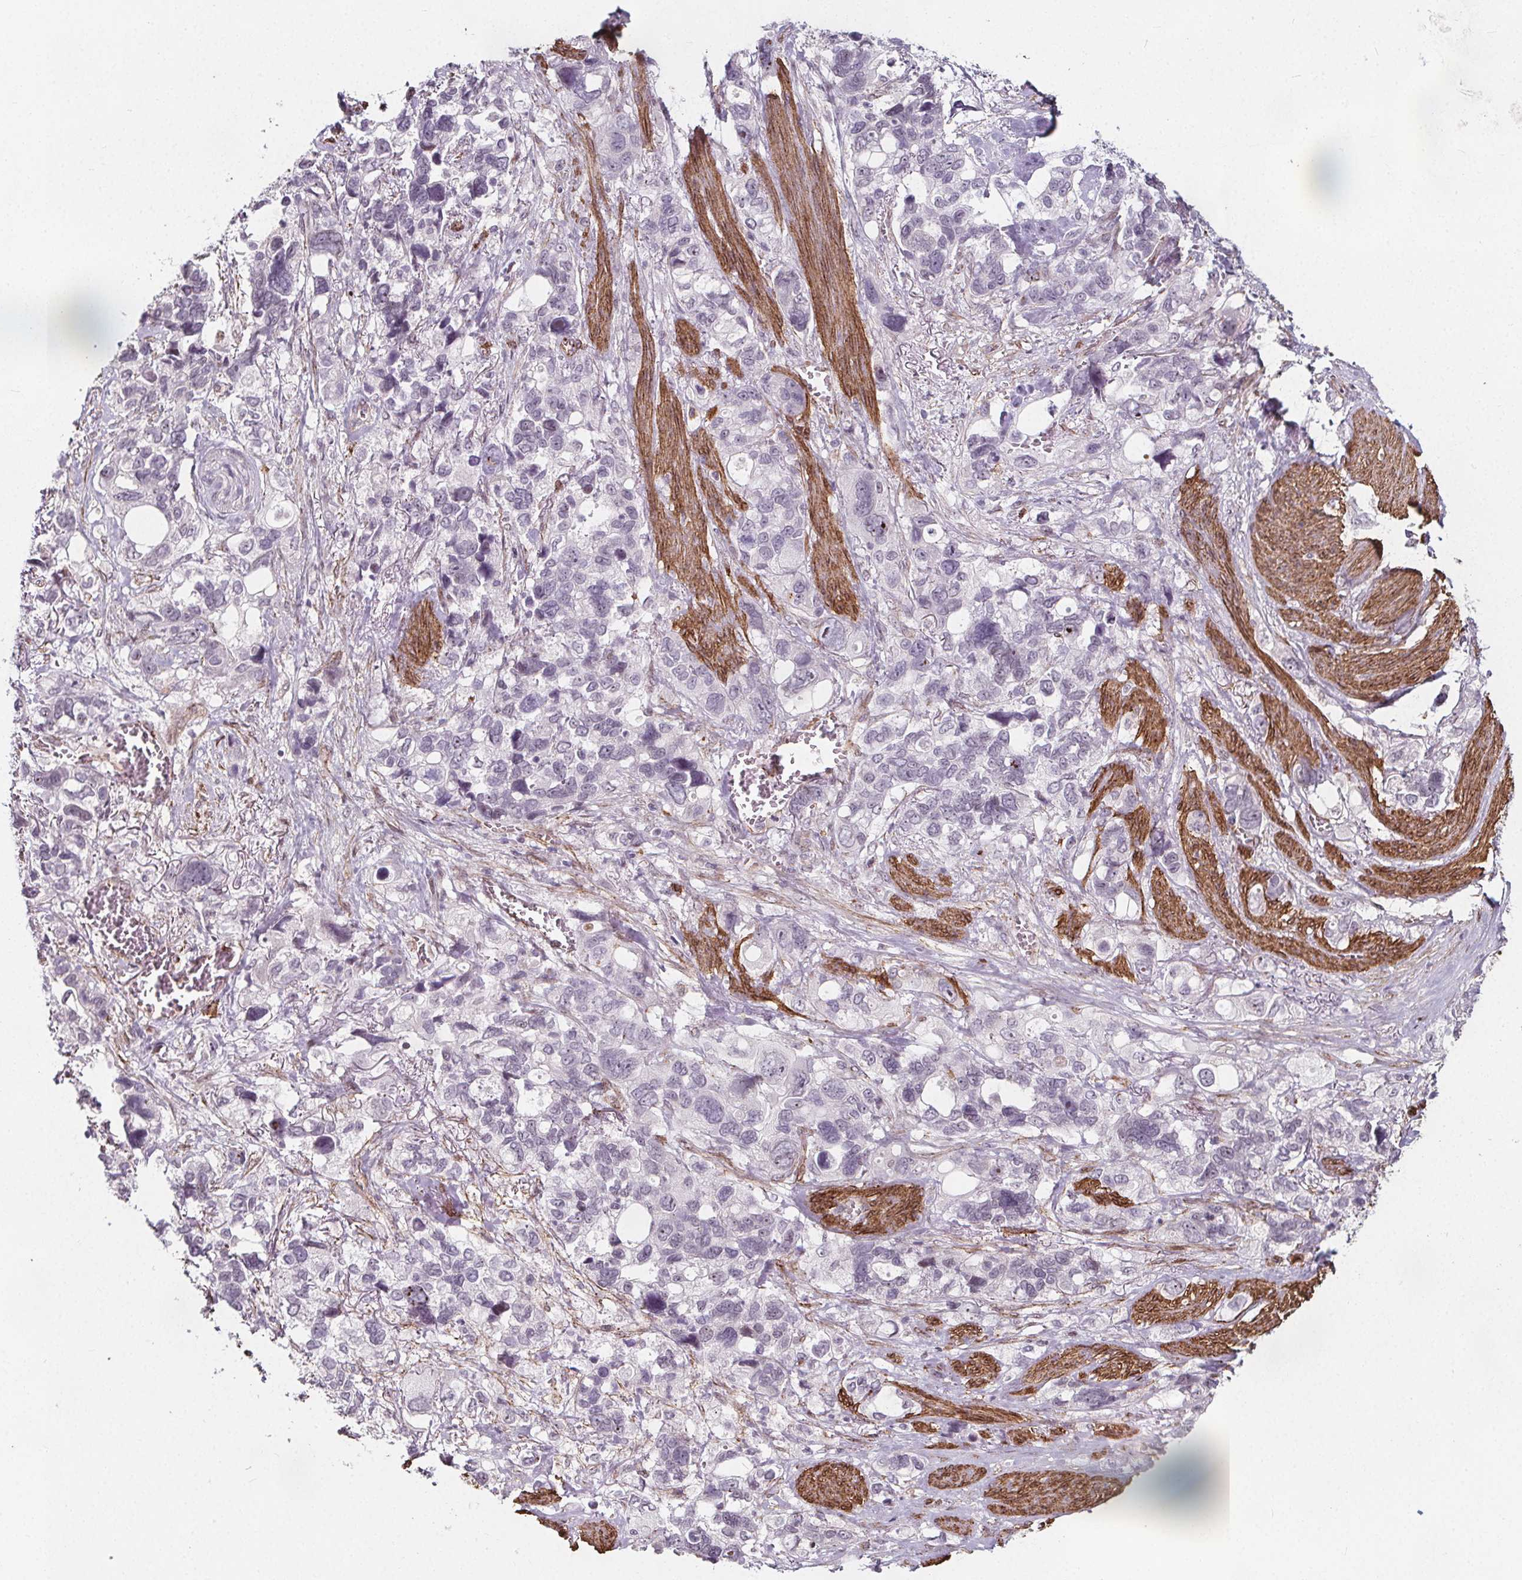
{"staining": {"intensity": "negative", "quantity": "none", "location": "none"}, "tissue": "stomach cancer", "cell_type": "Tumor cells", "image_type": "cancer", "snomed": [{"axis": "morphology", "description": "Adenocarcinoma, NOS"}, {"axis": "topography", "description": "Stomach, upper"}], "caption": "Tumor cells show no significant positivity in adenocarcinoma (stomach). The staining is performed using DAB brown chromogen with nuclei counter-stained in using hematoxylin.", "gene": "HAS1", "patient": {"sex": "female", "age": 81}}